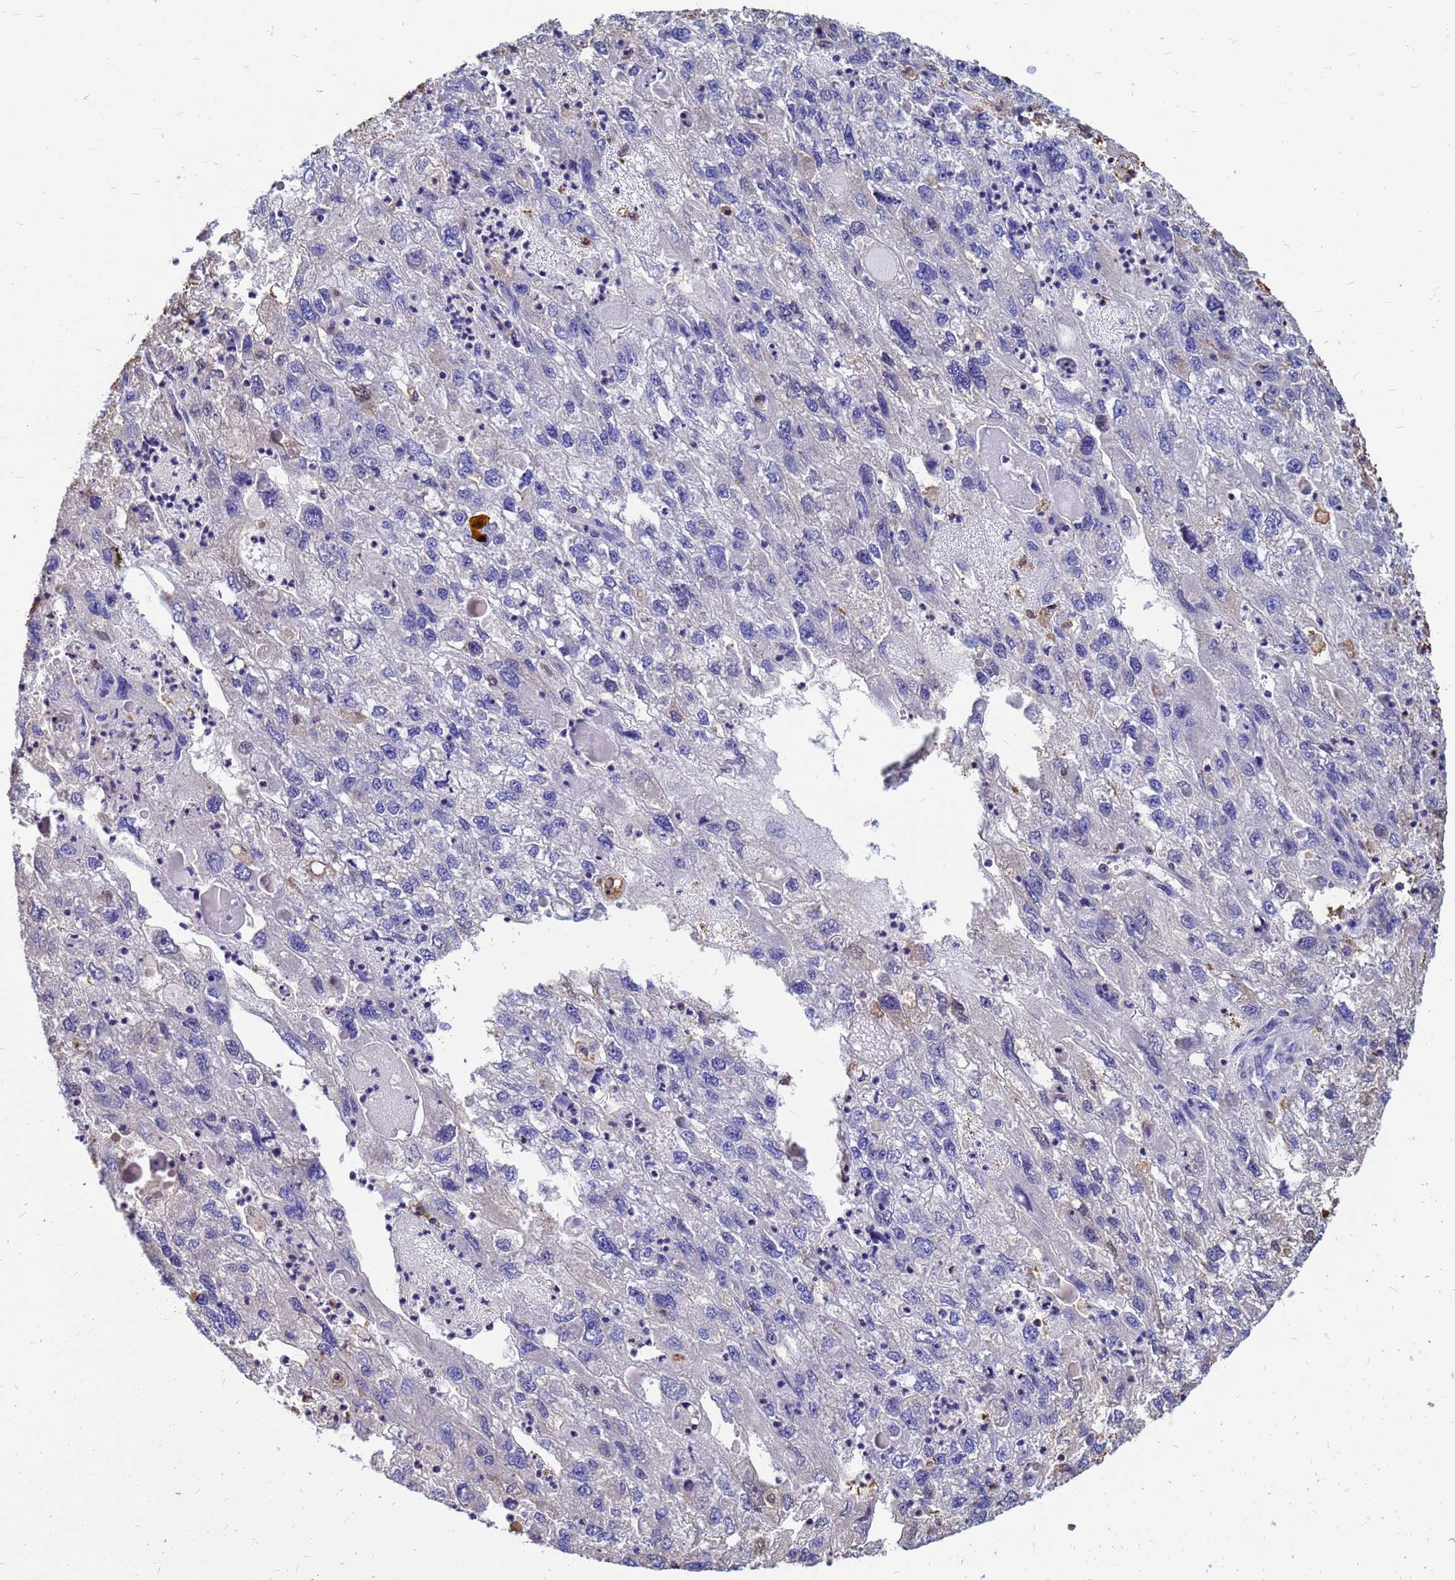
{"staining": {"intensity": "negative", "quantity": "none", "location": "none"}, "tissue": "endometrial cancer", "cell_type": "Tumor cells", "image_type": "cancer", "snomed": [{"axis": "morphology", "description": "Adenocarcinoma, NOS"}, {"axis": "topography", "description": "Endometrium"}], "caption": "The photomicrograph demonstrates no staining of tumor cells in endometrial adenocarcinoma.", "gene": "MOB2", "patient": {"sex": "female", "age": 49}}